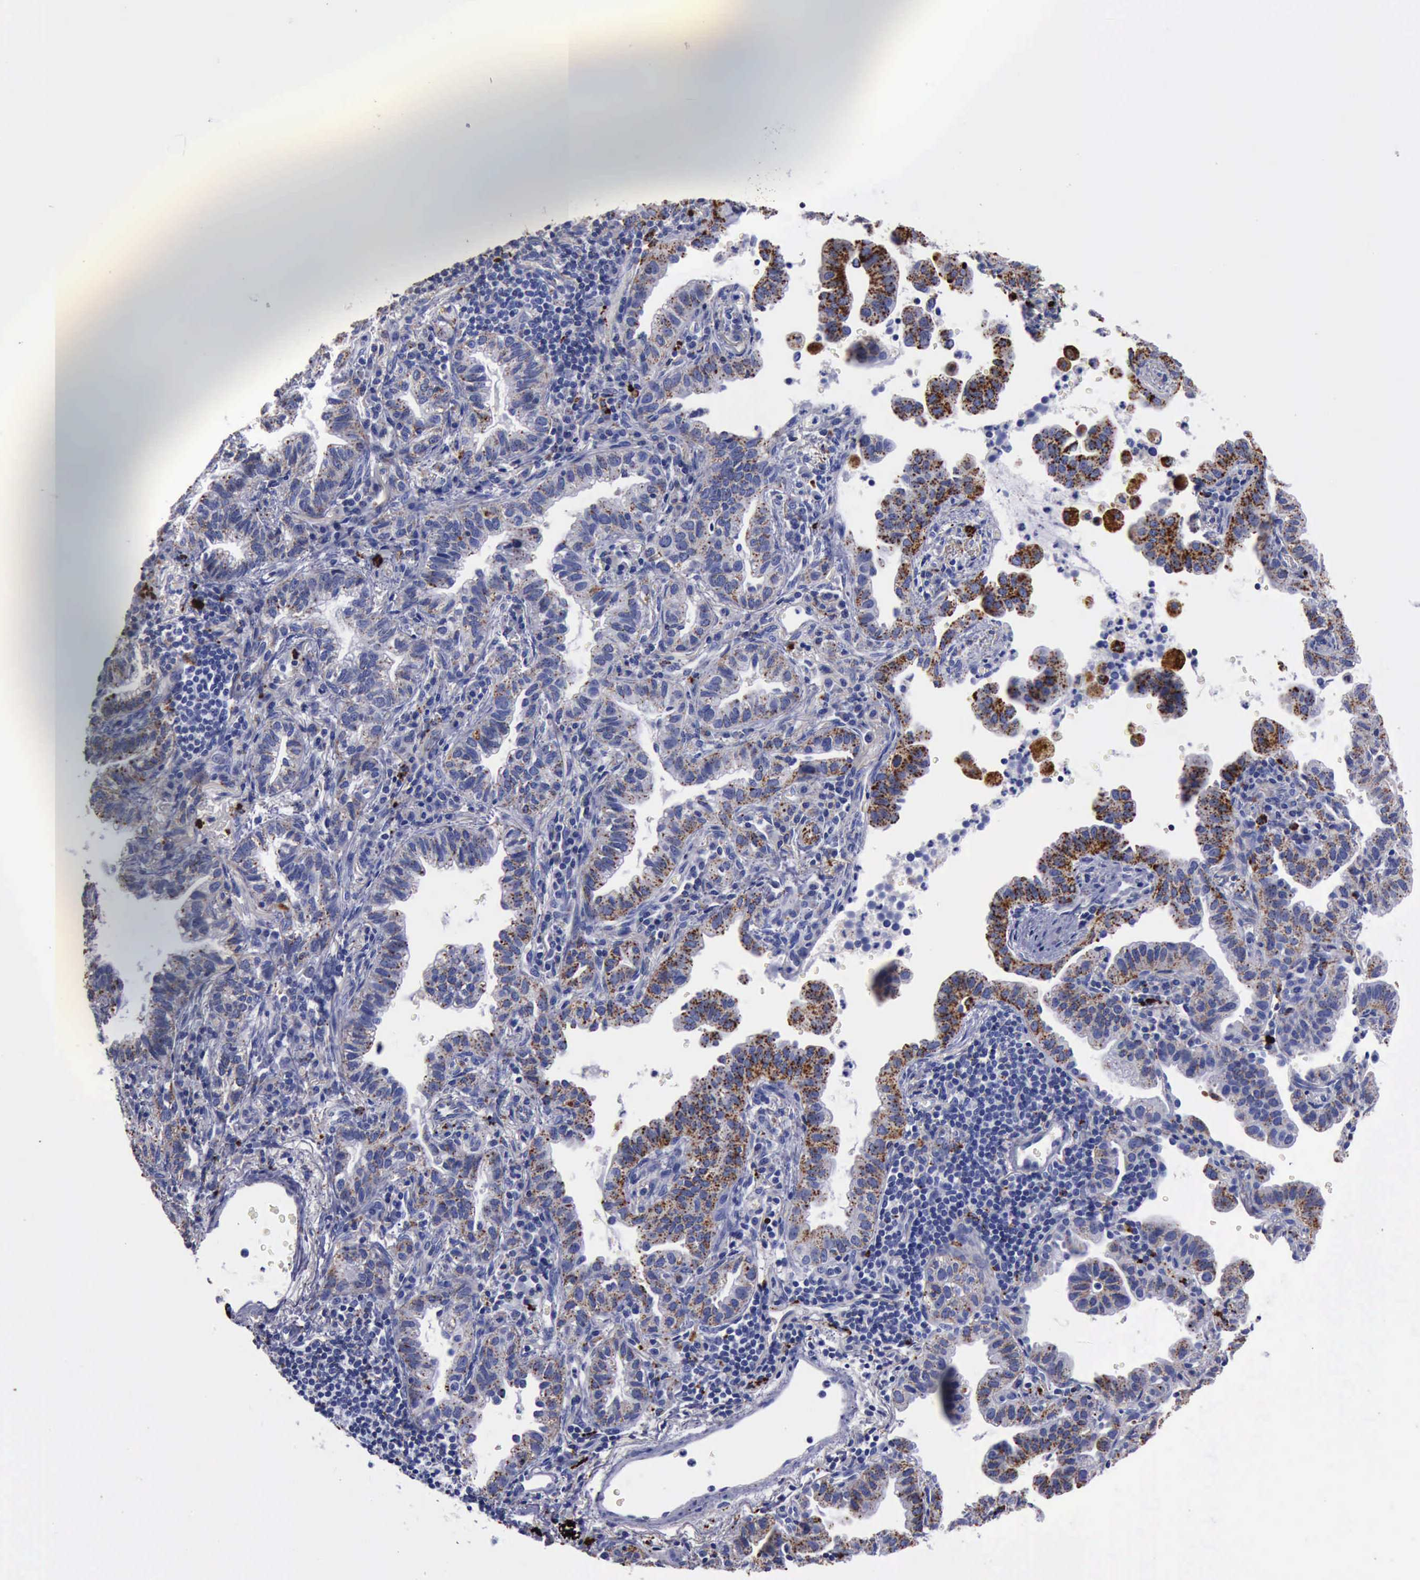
{"staining": {"intensity": "moderate", "quantity": ">75%", "location": "cytoplasmic/membranous"}, "tissue": "lung cancer", "cell_type": "Tumor cells", "image_type": "cancer", "snomed": [{"axis": "morphology", "description": "Adenocarcinoma, NOS"}, {"axis": "topography", "description": "Lung"}], "caption": "This is a histology image of immunohistochemistry (IHC) staining of adenocarcinoma (lung), which shows moderate staining in the cytoplasmic/membranous of tumor cells.", "gene": "CTSD", "patient": {"sex": "female", "age": 50}}